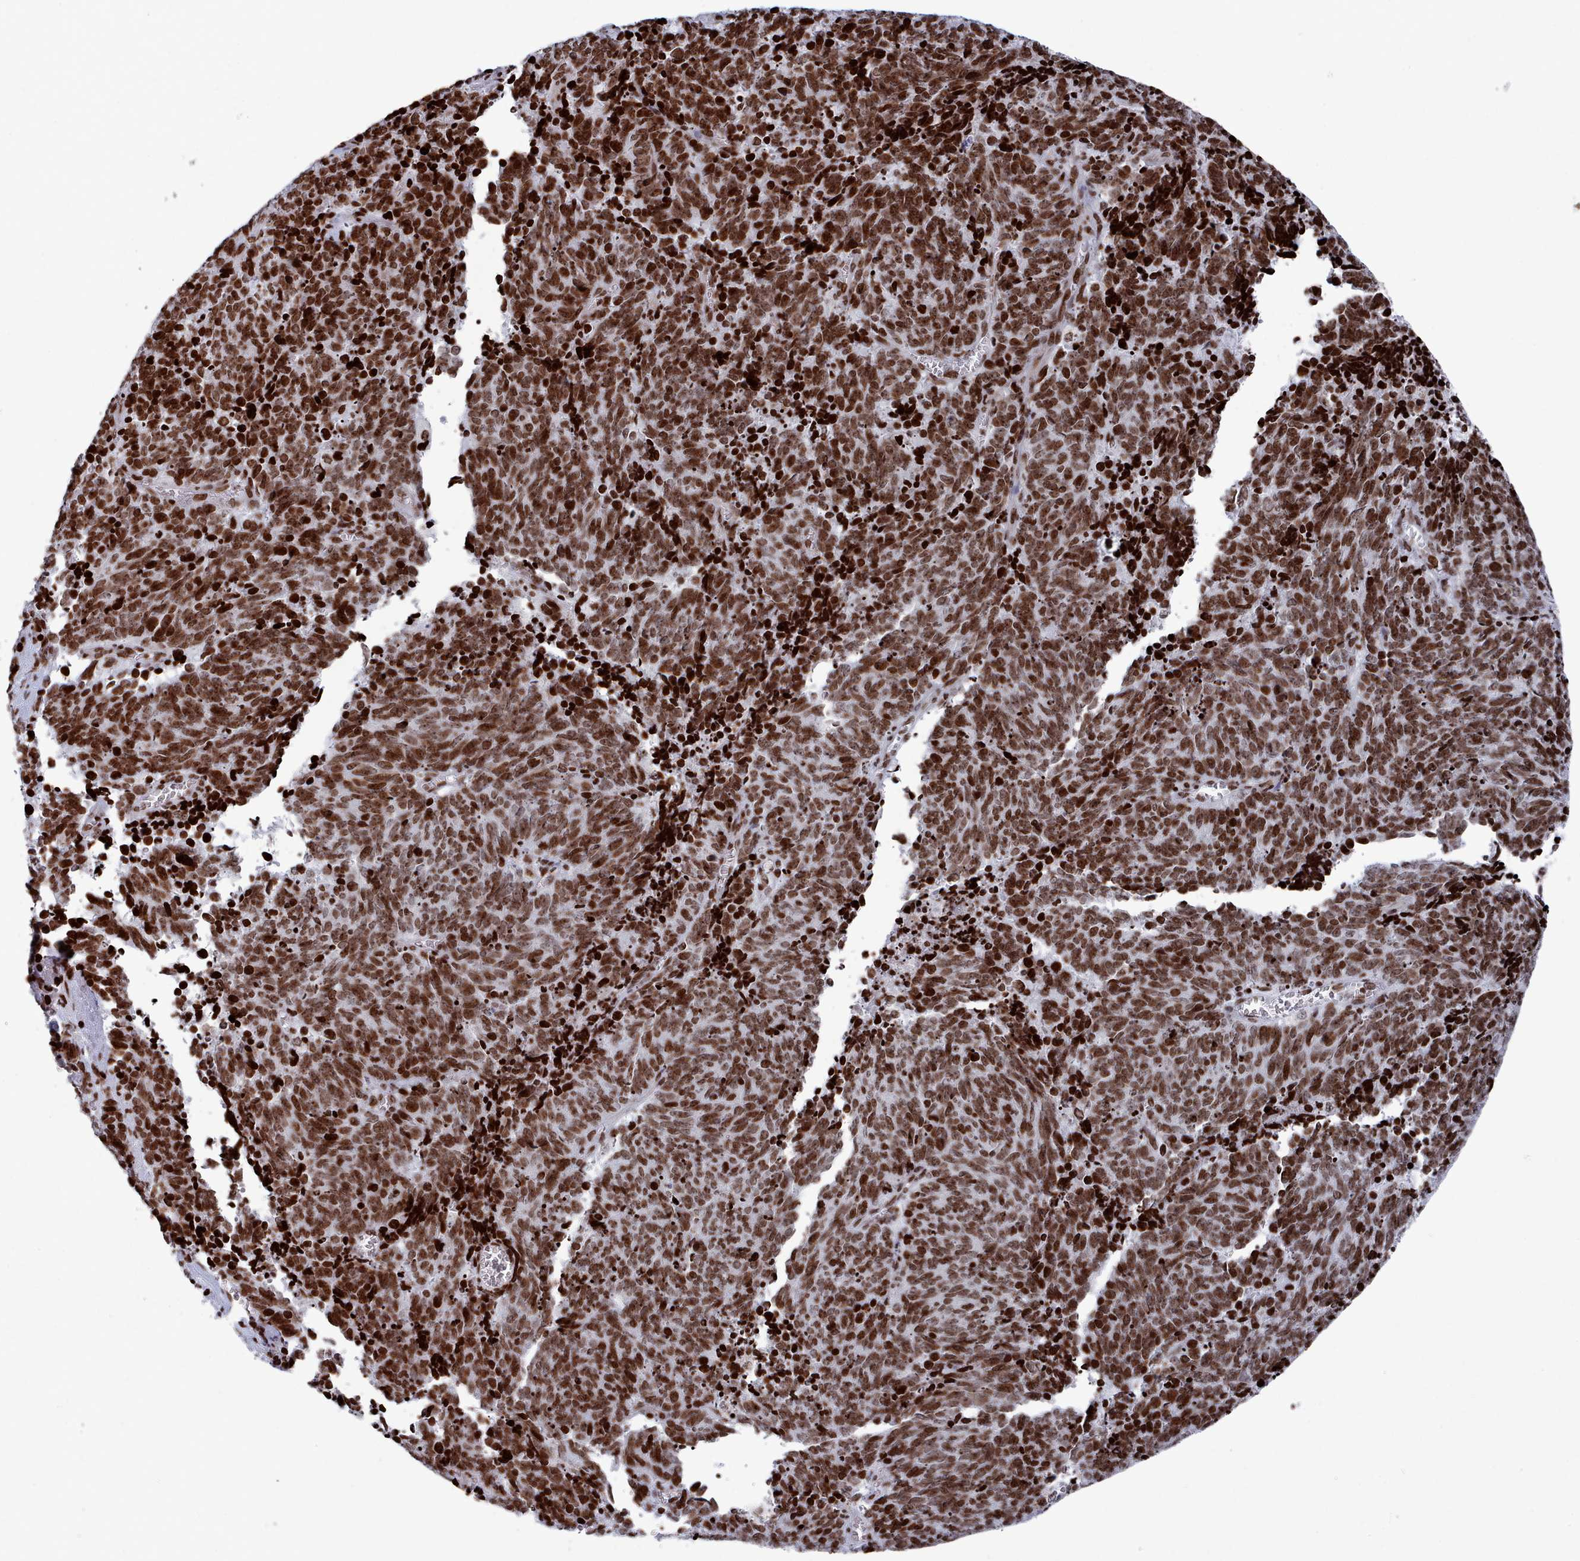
{"staining": {"intensity": "strong", "quantity": ">75%", "location": "nuclear"}, "tissue": "cervical cancer", "cell_type": "Tumor cells", "image_type": "cancer", "snomed": [{"axis": "morphology", "description": "Squamous cell carcinoma, NOS"}, {"axis": "topography", "description": "Cervix"}], "caption": "An image of squamous cell carcinoma (cervical) stained for a protein displays strong nuclear brown staining in tumor cells.", "gene": "PCDHB12", "patient": {"sex": "female", "age": 29}}